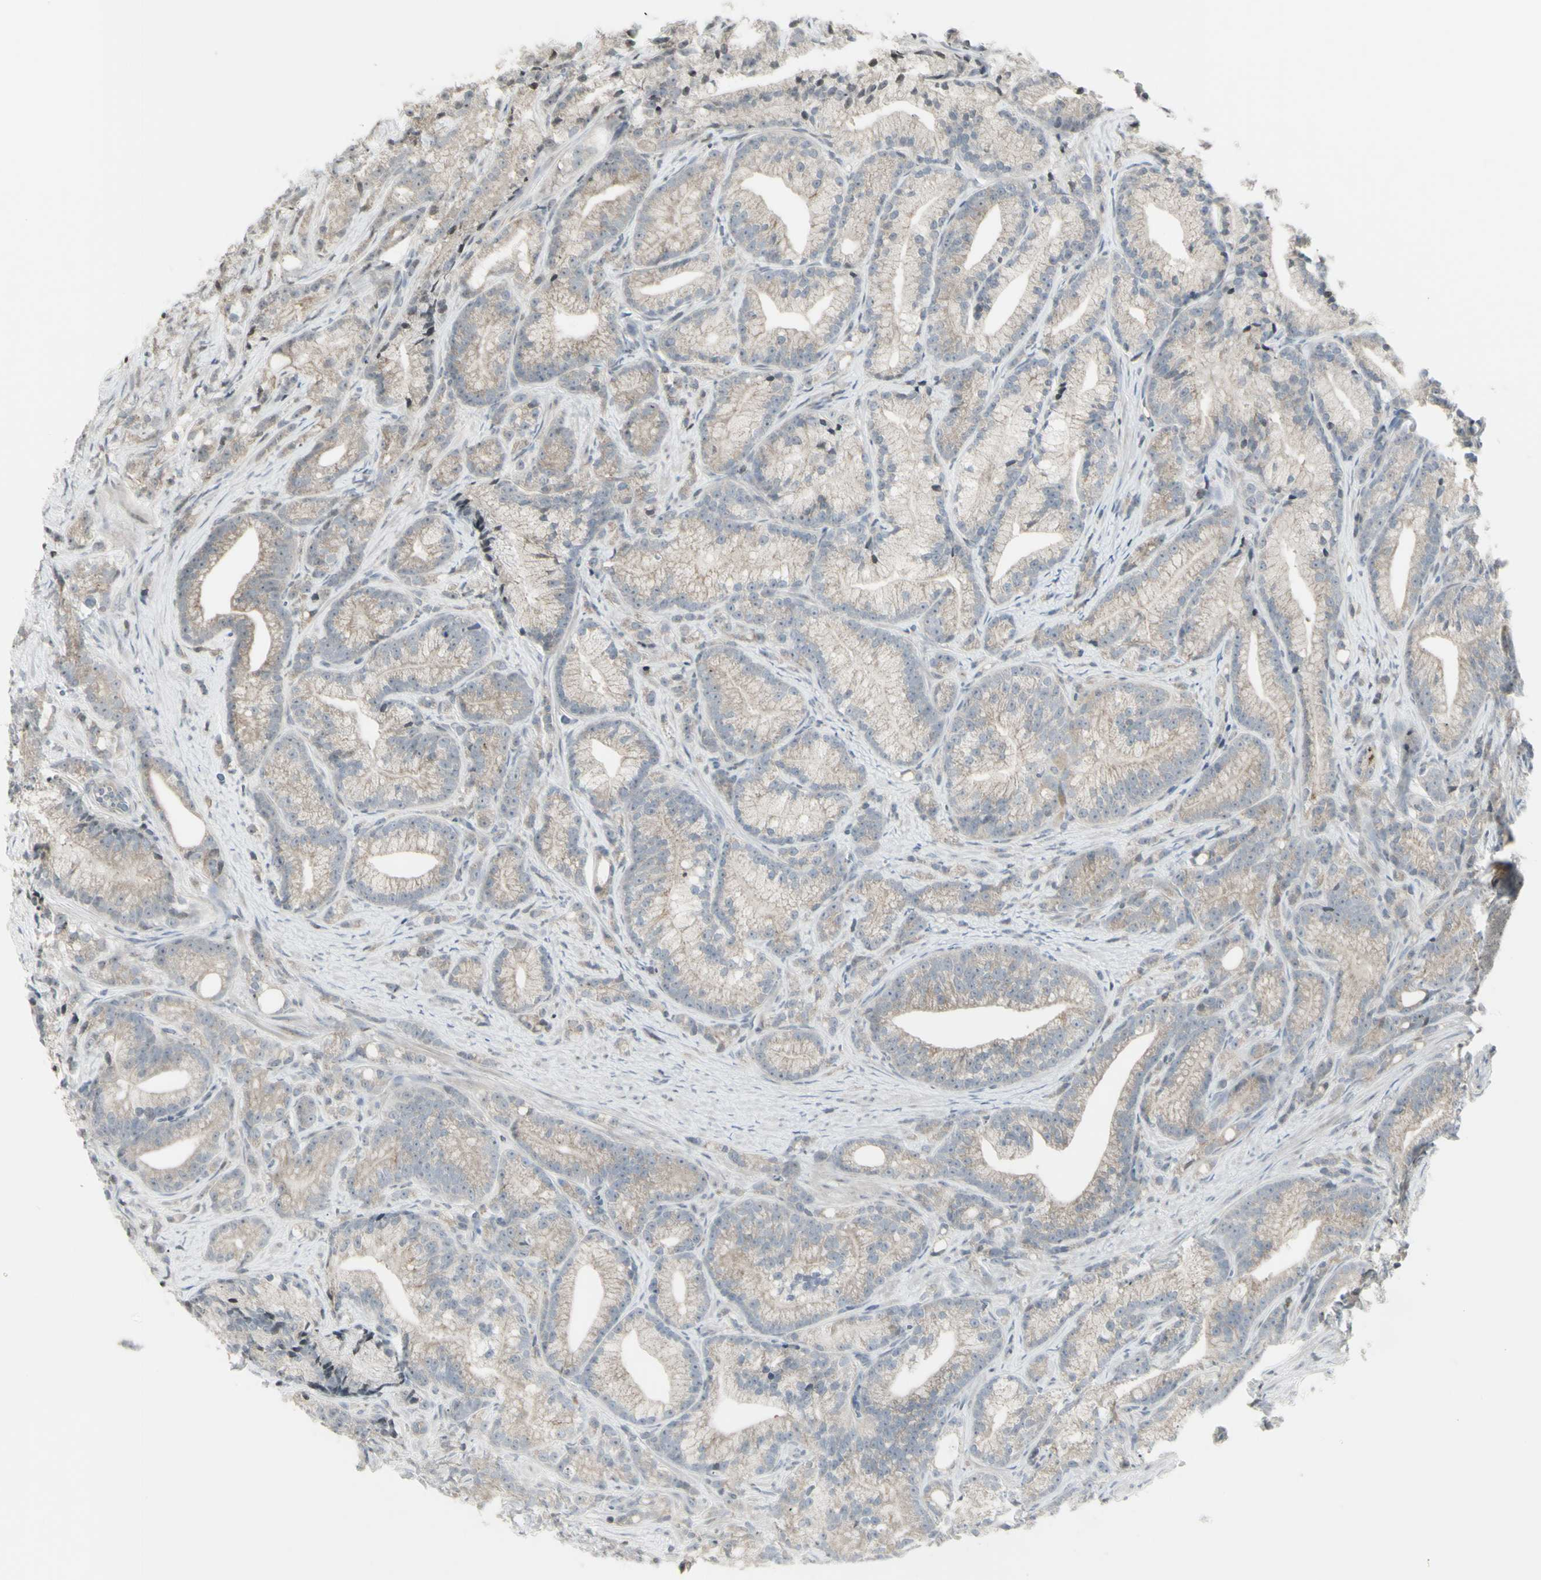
{"staining": {"intensity": "weak", "quantity": ">75%", "location": "cytoplasmic/membranous"}, "tissue": "prostate cancer", "cell_type": "Tumor cells", "image_type": "cancer", "snomed": [{"axis": "morphology", "description": "Adenocarcinoma, Low grade"}, {"axis": "topography", "description": "Prostate"}], "caption": "Prostate adenocarcinoma (low-grade) stained with a protein marker shows weak staining in tumor cells.", "gene": "MUC5AC", "patient": {"sex": "male", "age": 89}}